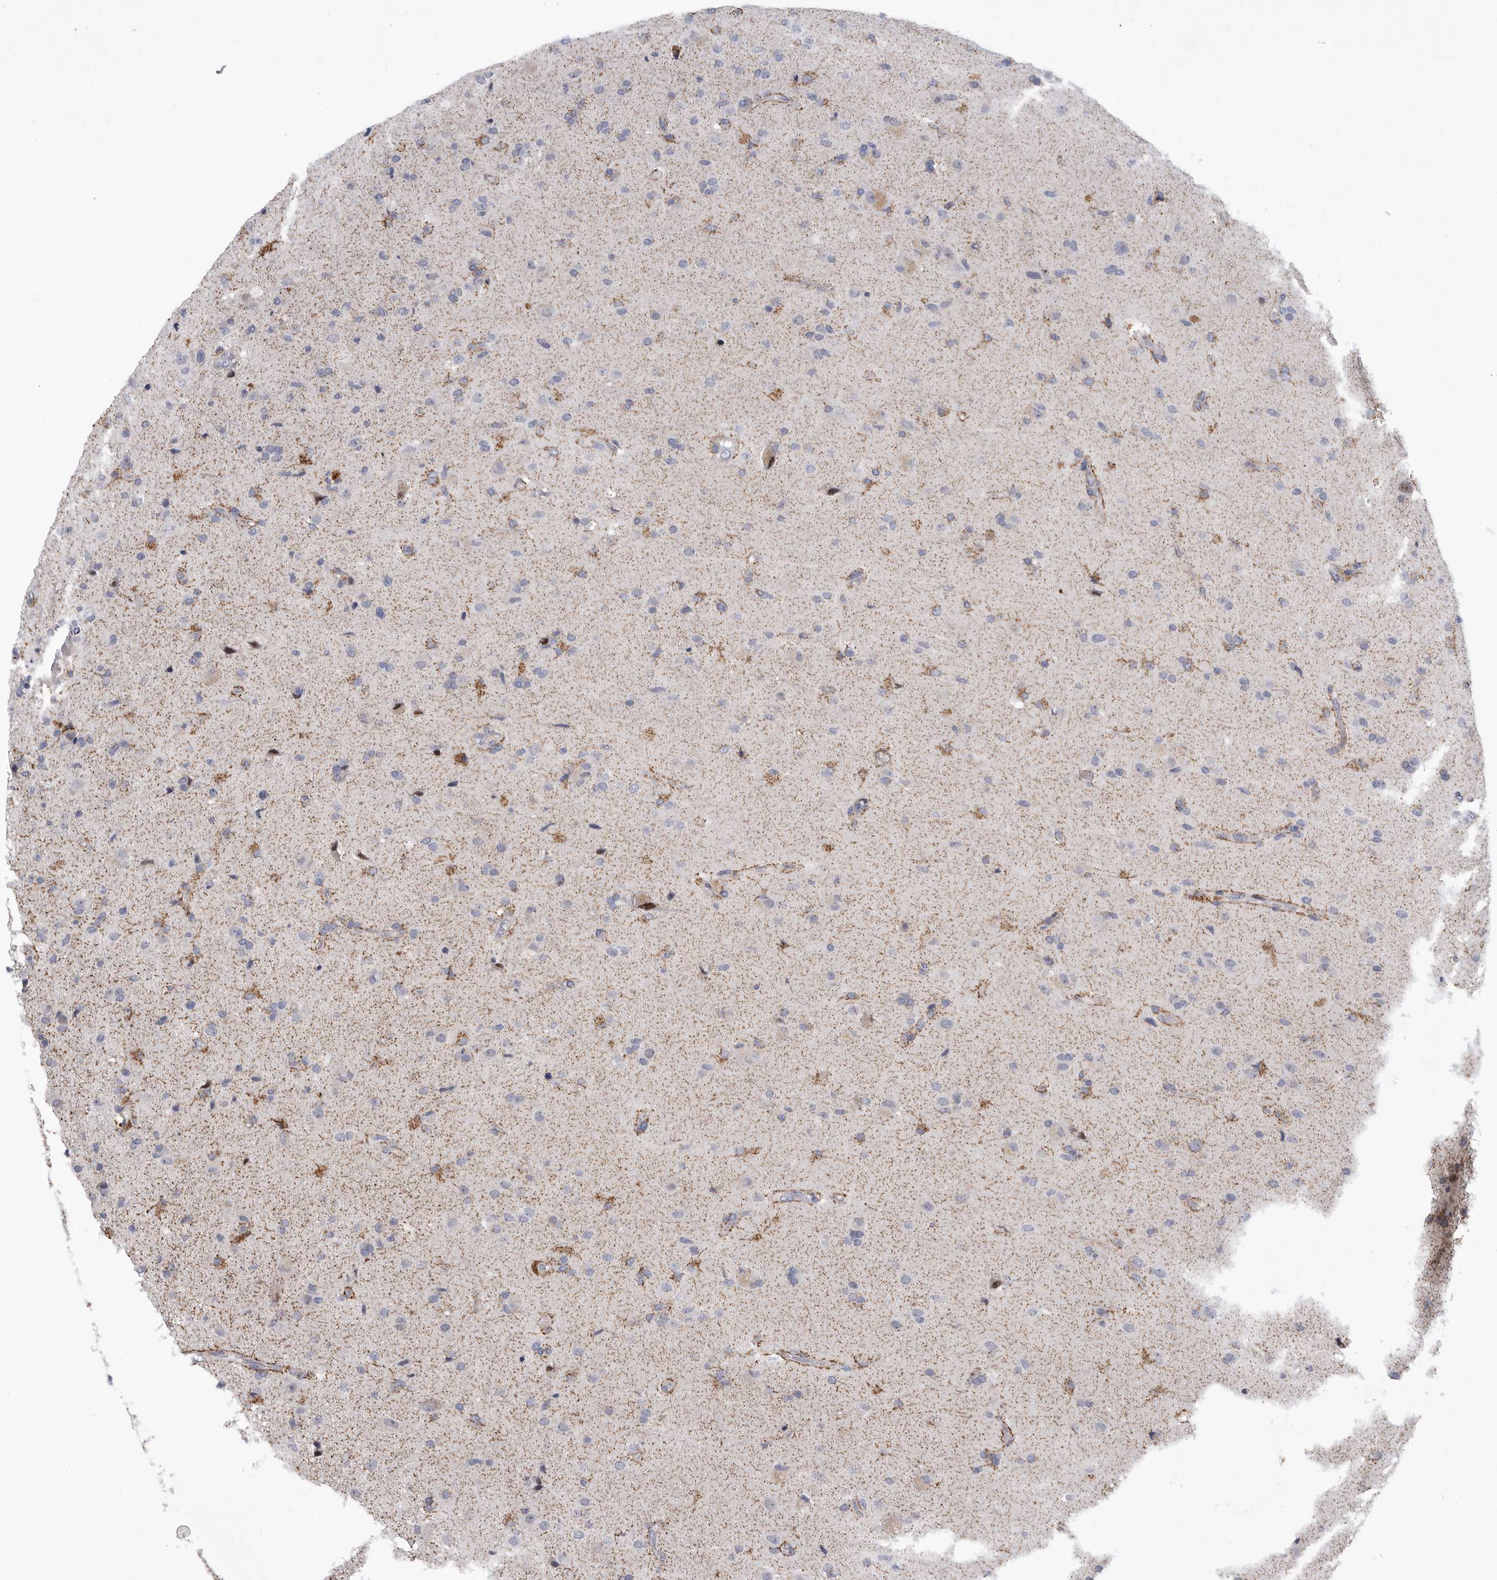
{"staining": {"intensity": "negative", "quantity": "none", "location": "none"}, "tissue": "glioma", "cell_type": "Tumor cells", "image_type": "cancer", "snomed": [{"axis": "morphology", "description": "Glioma, malignant, High grade"}, {"axis": "topography", "description": "Brain"}], "caption": "Glioma stained for a protein using immunohistochemistry displays no expression tumor cells.", "gene": "MPZL1", "patient": {"sex": "male", "age": 72}}